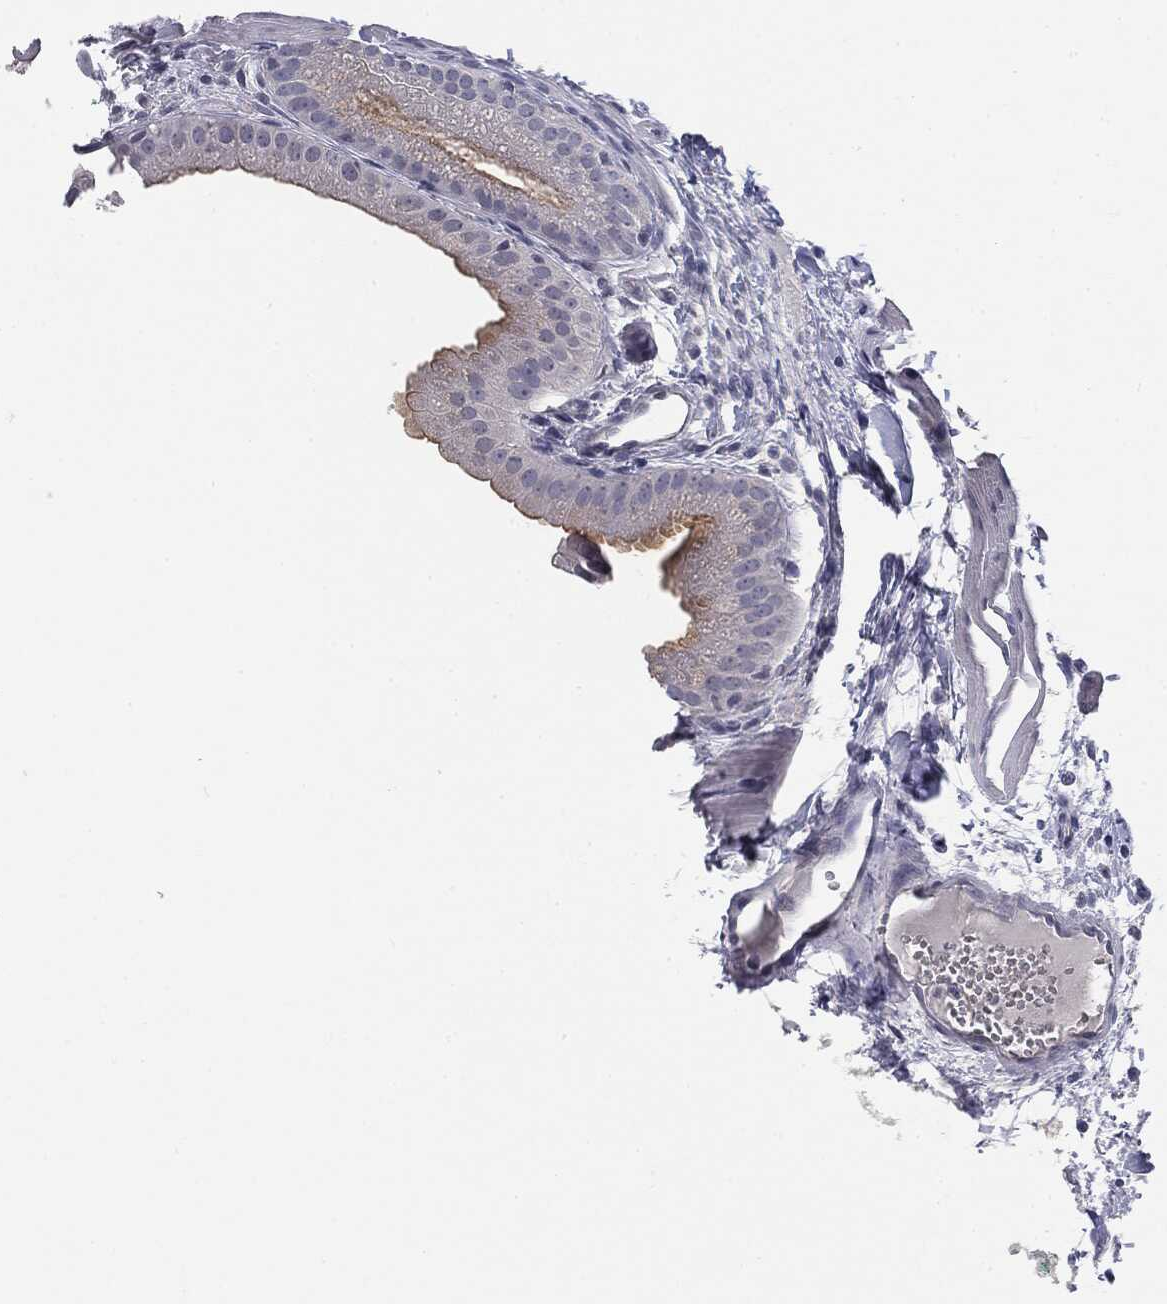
{"staining": {"intensity": "strong", "quantity": "25%-75%", "location": "cytoplasmic/membranous"}, "tissue": "gallbladder", "cell_type": "Glandular cells", "image_type": "normal", "snomed": [{"axis": "morphology", "description": "Normal tissue, NOS"}, {"axis": "topography", "description": "Gallbladder"}], "caption": "Gallbladder was stained to show a protein in brown. There is high levels of strong cytoplasmic/membranous positivity in about 25%-75% of glandular cells. (Stains: DAB (3,3'-diaminobenzidine) in brown, nuclei in blue, Microscopy: brightfield microscopy at high magnification).", "gene": "MUC1", "patient": {"sex": "male", "age": 67}}